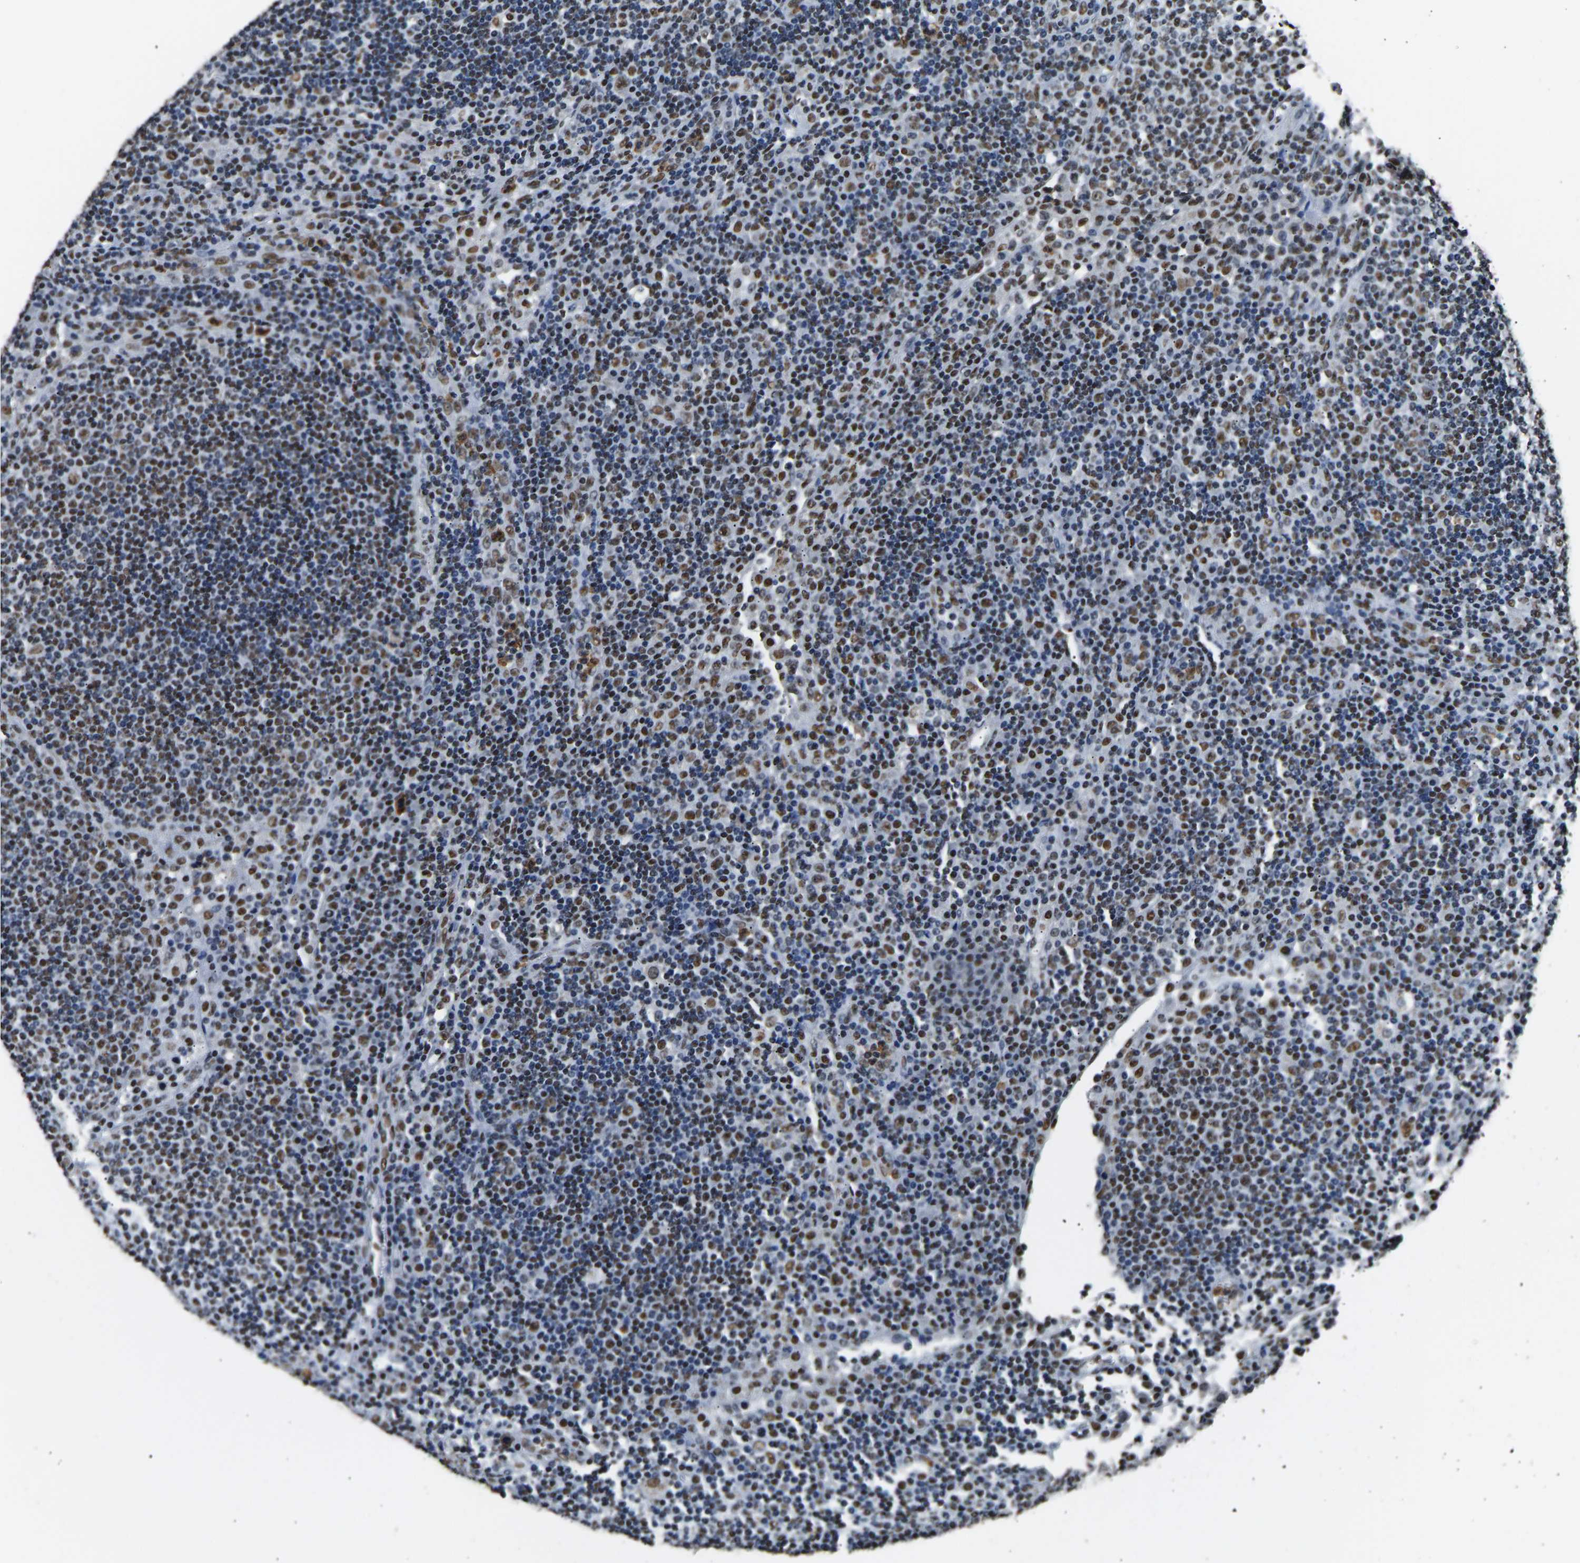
{"staining": {"intensity": "moderate", "quantity": "25%-75%", "location": "nuclear"}, "tissue": "lymph node", "cell_type": "Non-germinal center cells", "image_type": "normal", "snomed": [{"axis": "morphology", "description": "Normal tissue, NOS"}, {"axis": "topography", "description": "Lymph node"}], "caption": "Immunohistochemical staining of unremarkable human lymph node displays 25%-75% levels of moderate nuclear protein expression in approximately 25%-75% of non-germinal center cells. (IHC, brightfield microscopy, high magnification).", "gene": "SAFB", "patient": {"sex": "female", "age": 53}}